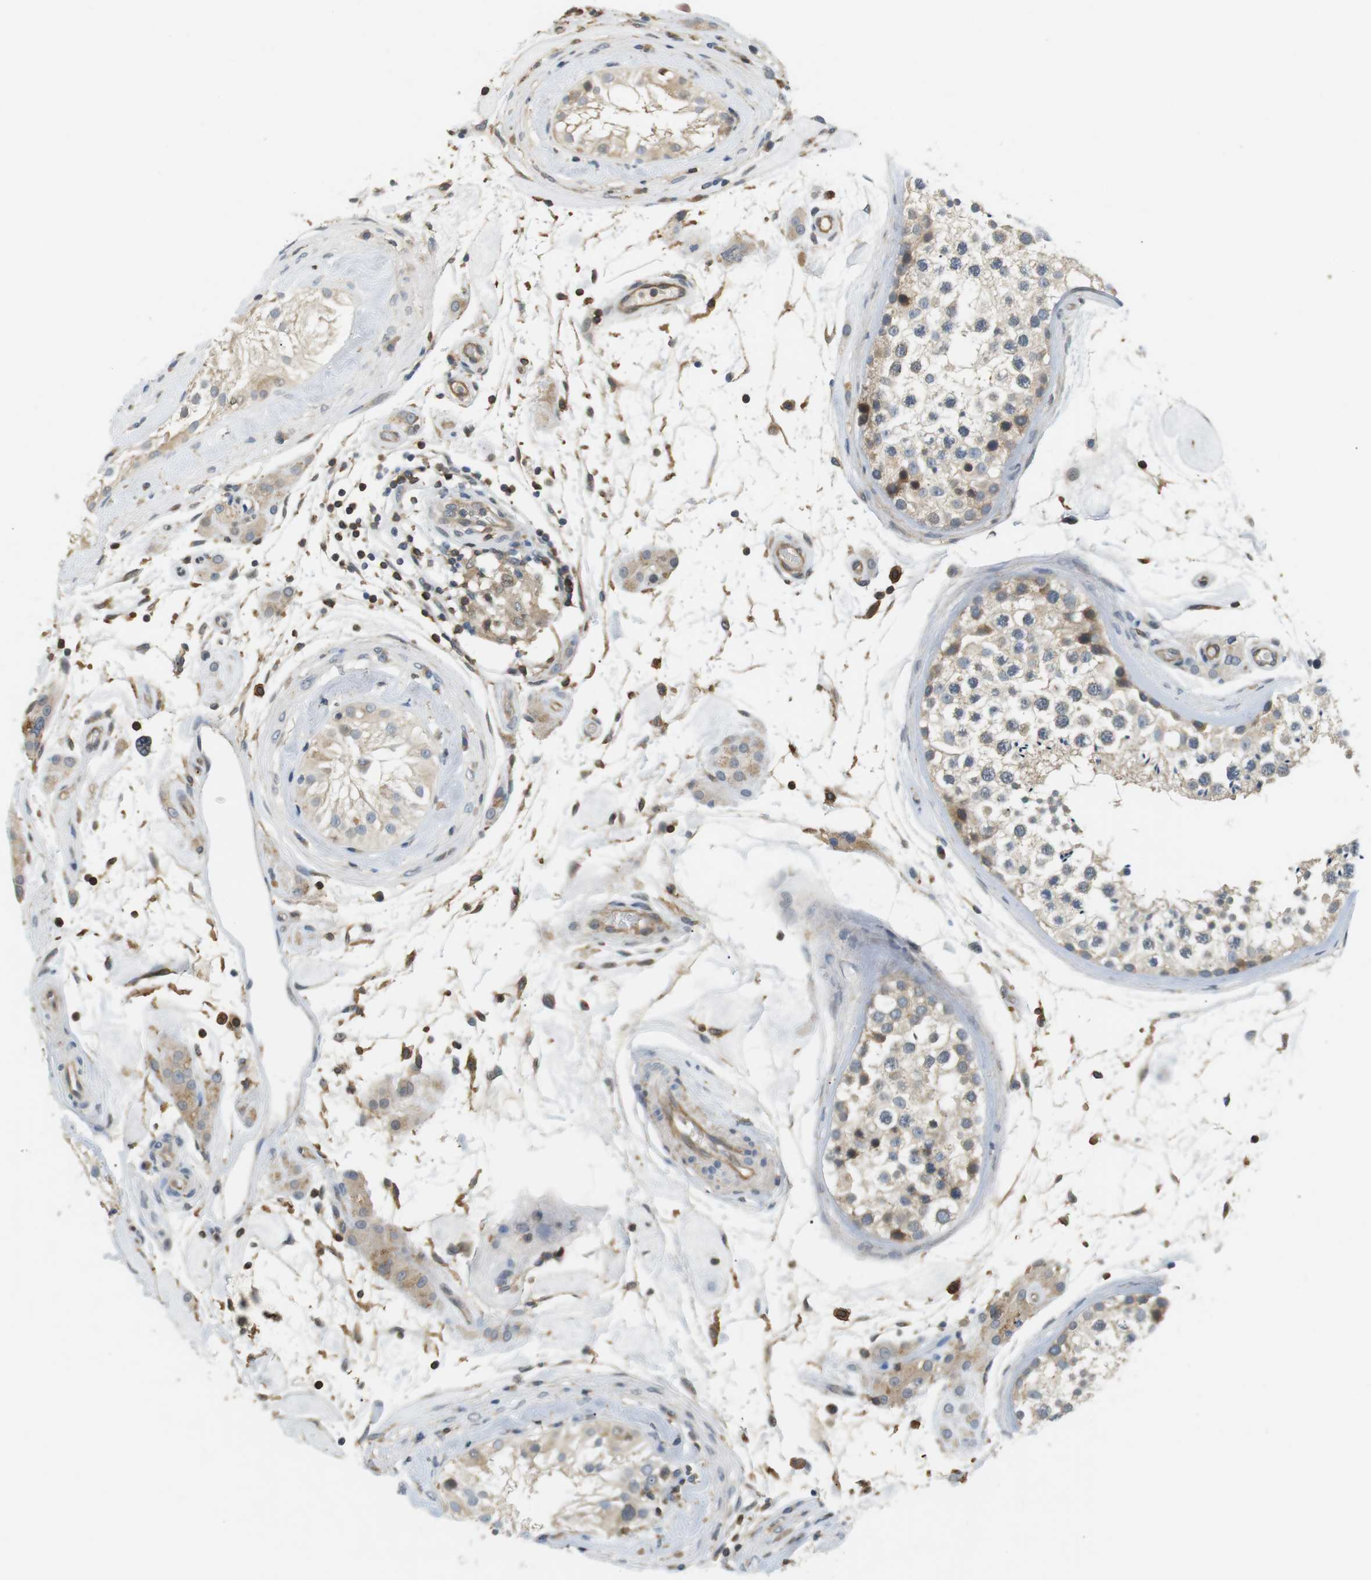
{"staining": {"intensity": "weak", "quantity": "25%-75%", "location": "cytoplasmic/membranous"}, "tissue": "testis", "cell_type": "Cells in seminiferous ducts", "image_type": "normal", "snomed": [{"axis": "morphology", "description": "Normal tissue, NOS"}, {"axis": "topography", "description": "Testis"}], "caption": "Immunohistochemistry (IHC) (DAB (3,3'-diaminobenzidine)) staining of unremarkable human testis exhibits weak cytoplasmic/membranous protein positivity in about 25%-75% of cells in seminiferous ducts.", "gene": "P2RY1", "patient": {"sex": "male", "age": 46}}